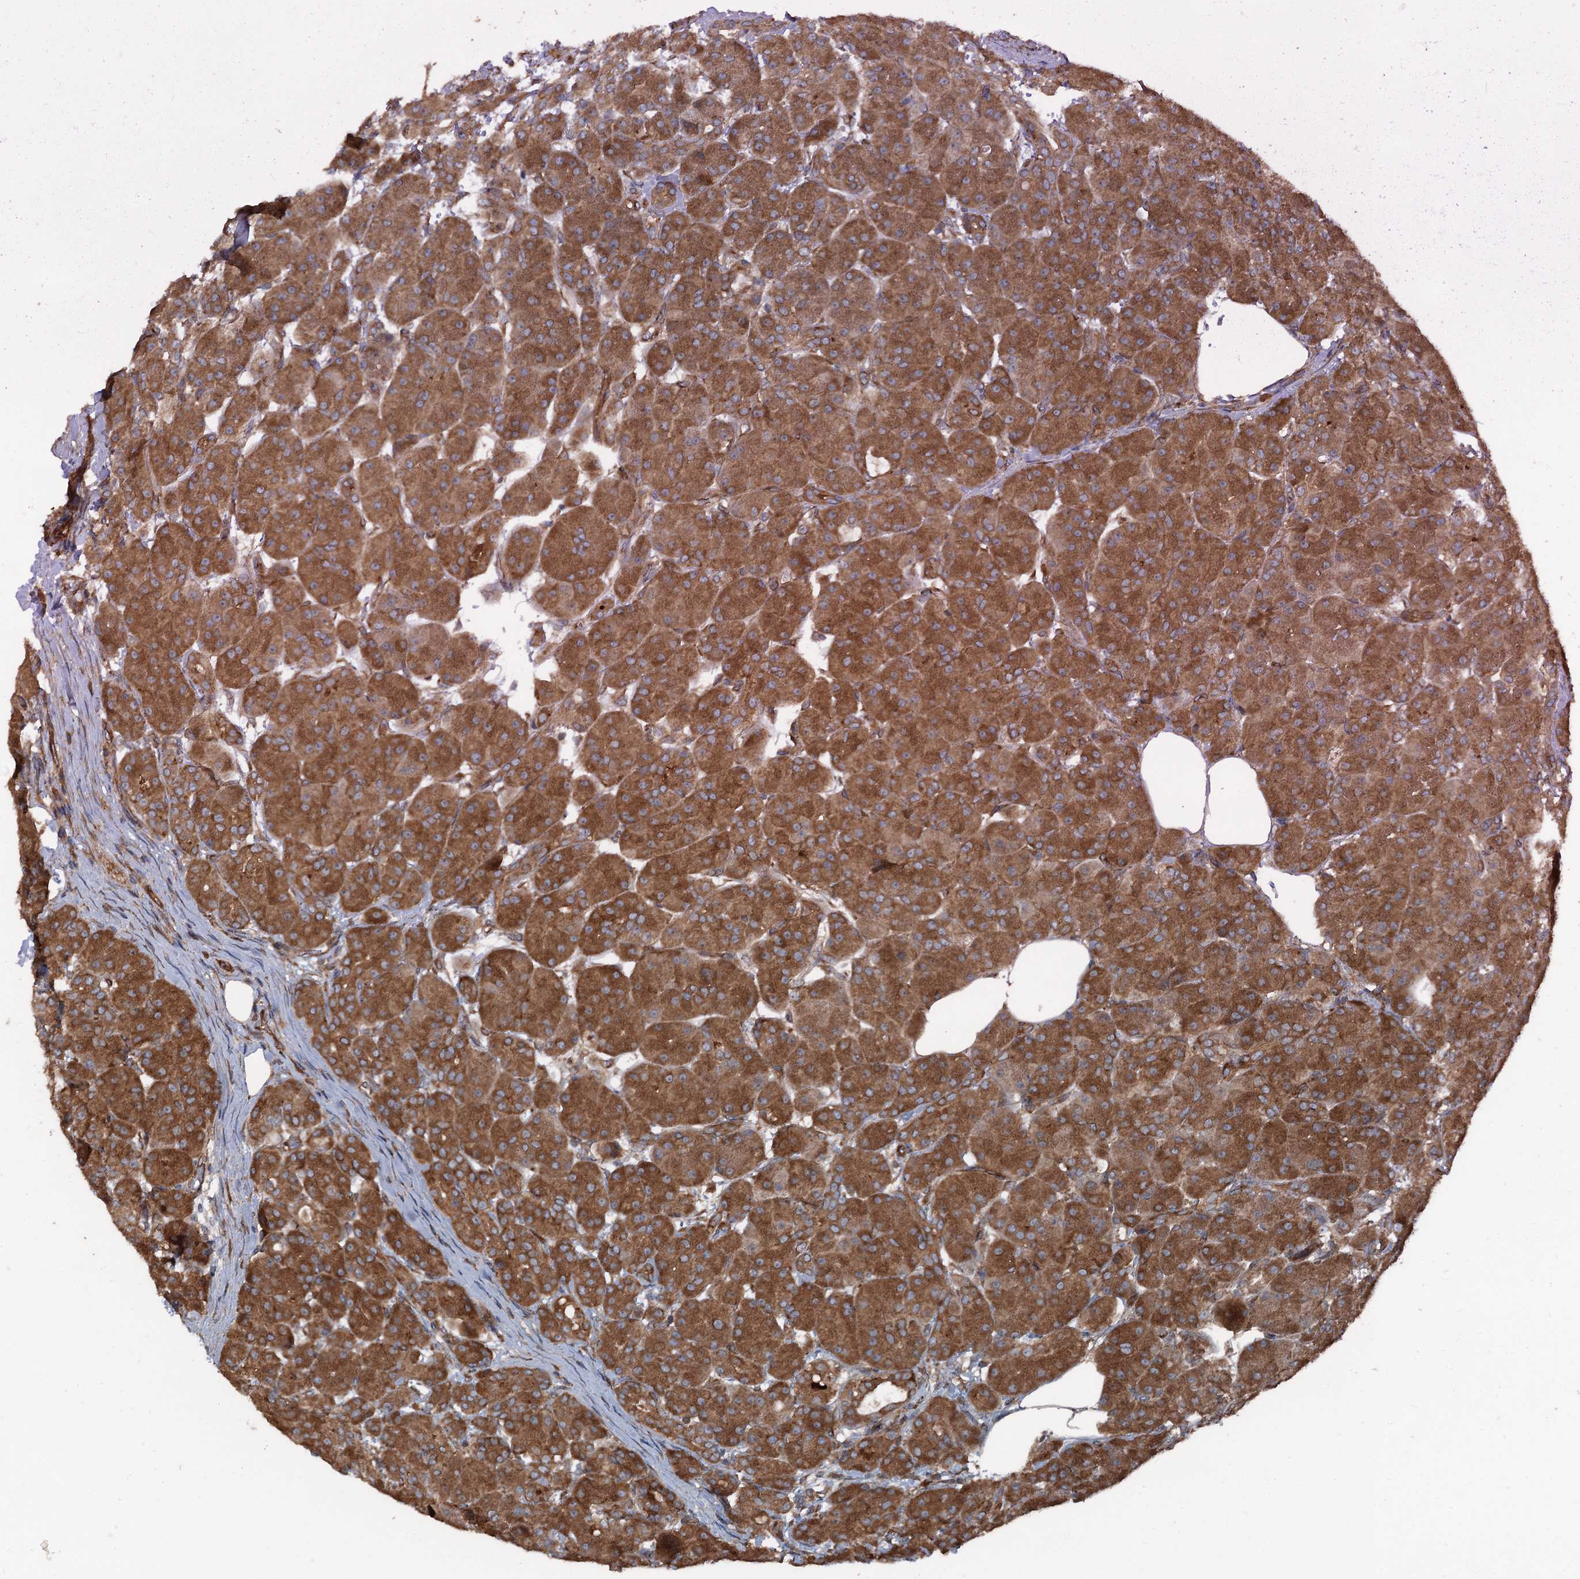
{"staining": {"intensity": "strong", "quantity": ">75%", "location": "cytoplasmic/membranous"}, "tissue": "pancreas", "cell_type": "Exocrine glandular cells", "image_type": "normal", "snomed": [{"axis": "morphology", "description": "Normal tissue, NOS"}, {"axis": "topography", "description": "Pancreas"}], "caption": "Exocrine glandular cells reveal high levels of strong cytoplasmic/membranous staining in about >75% of cells in benign pancreas.", "gene": "RNF214", "patient": {"sex": "male", "age": 63}}